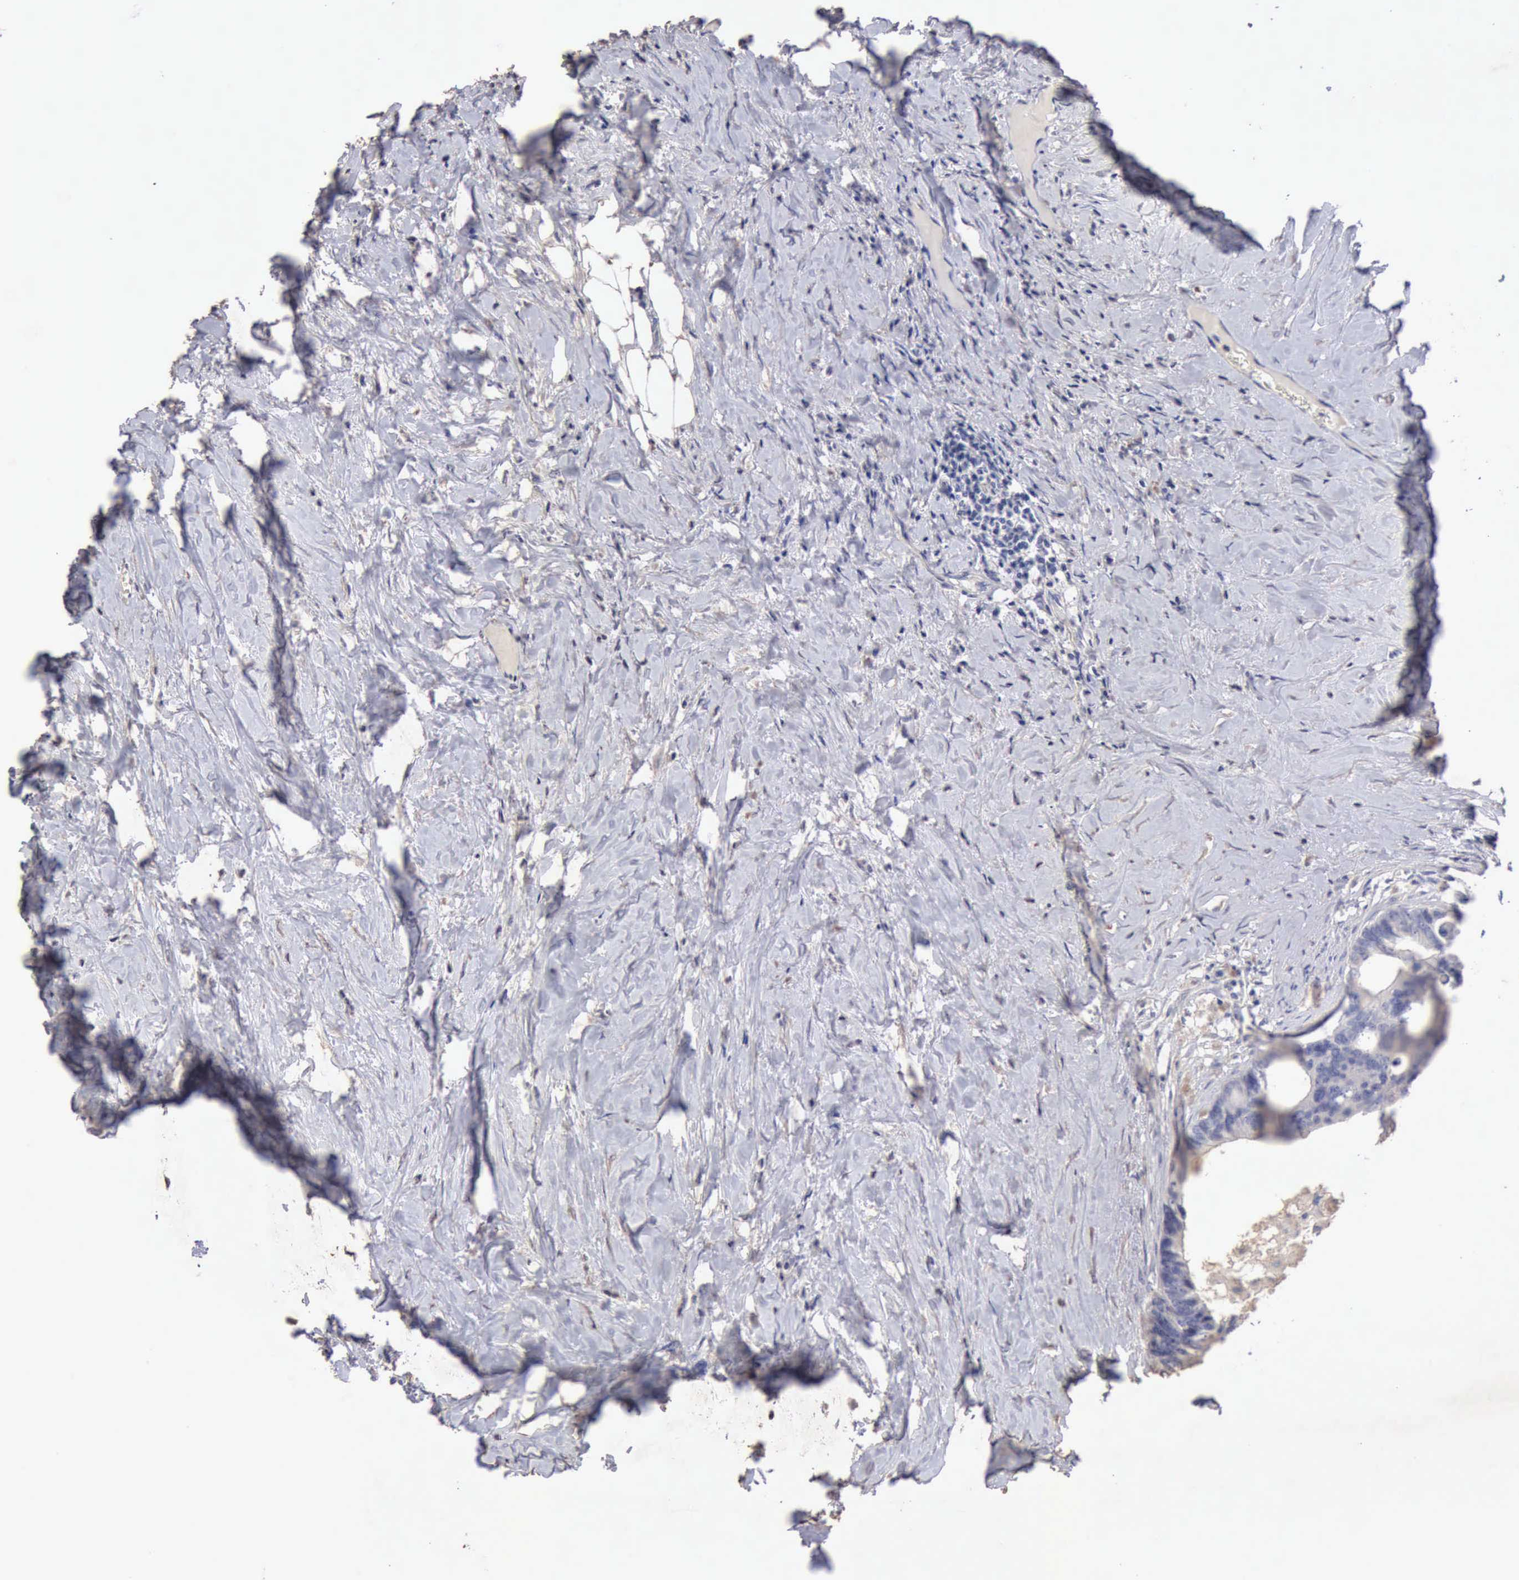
{"staining": {"intensity": "negative", "quantity": "none", "location": "none"}, "tissue": "colorectal cancer", "cell_type": "Tumor cells", "image_type": "cancer", "snomed": [{"axis": "morphology", "description": "Adenocarcinoma, NOS"}, {"axis": "topography", "description": "Colon"}], "caption": "The IHC histopathology image has no significant staining in tumor cells of colorectal cancer (adenocarcinoma) tissue. (DAB (3,3'-diaminobenzidine) immunohistochemistry (IHC) with hematoxylin counter stain).", "gene": "KRT6B", "patient": {"sex": "female", "age": 55}}